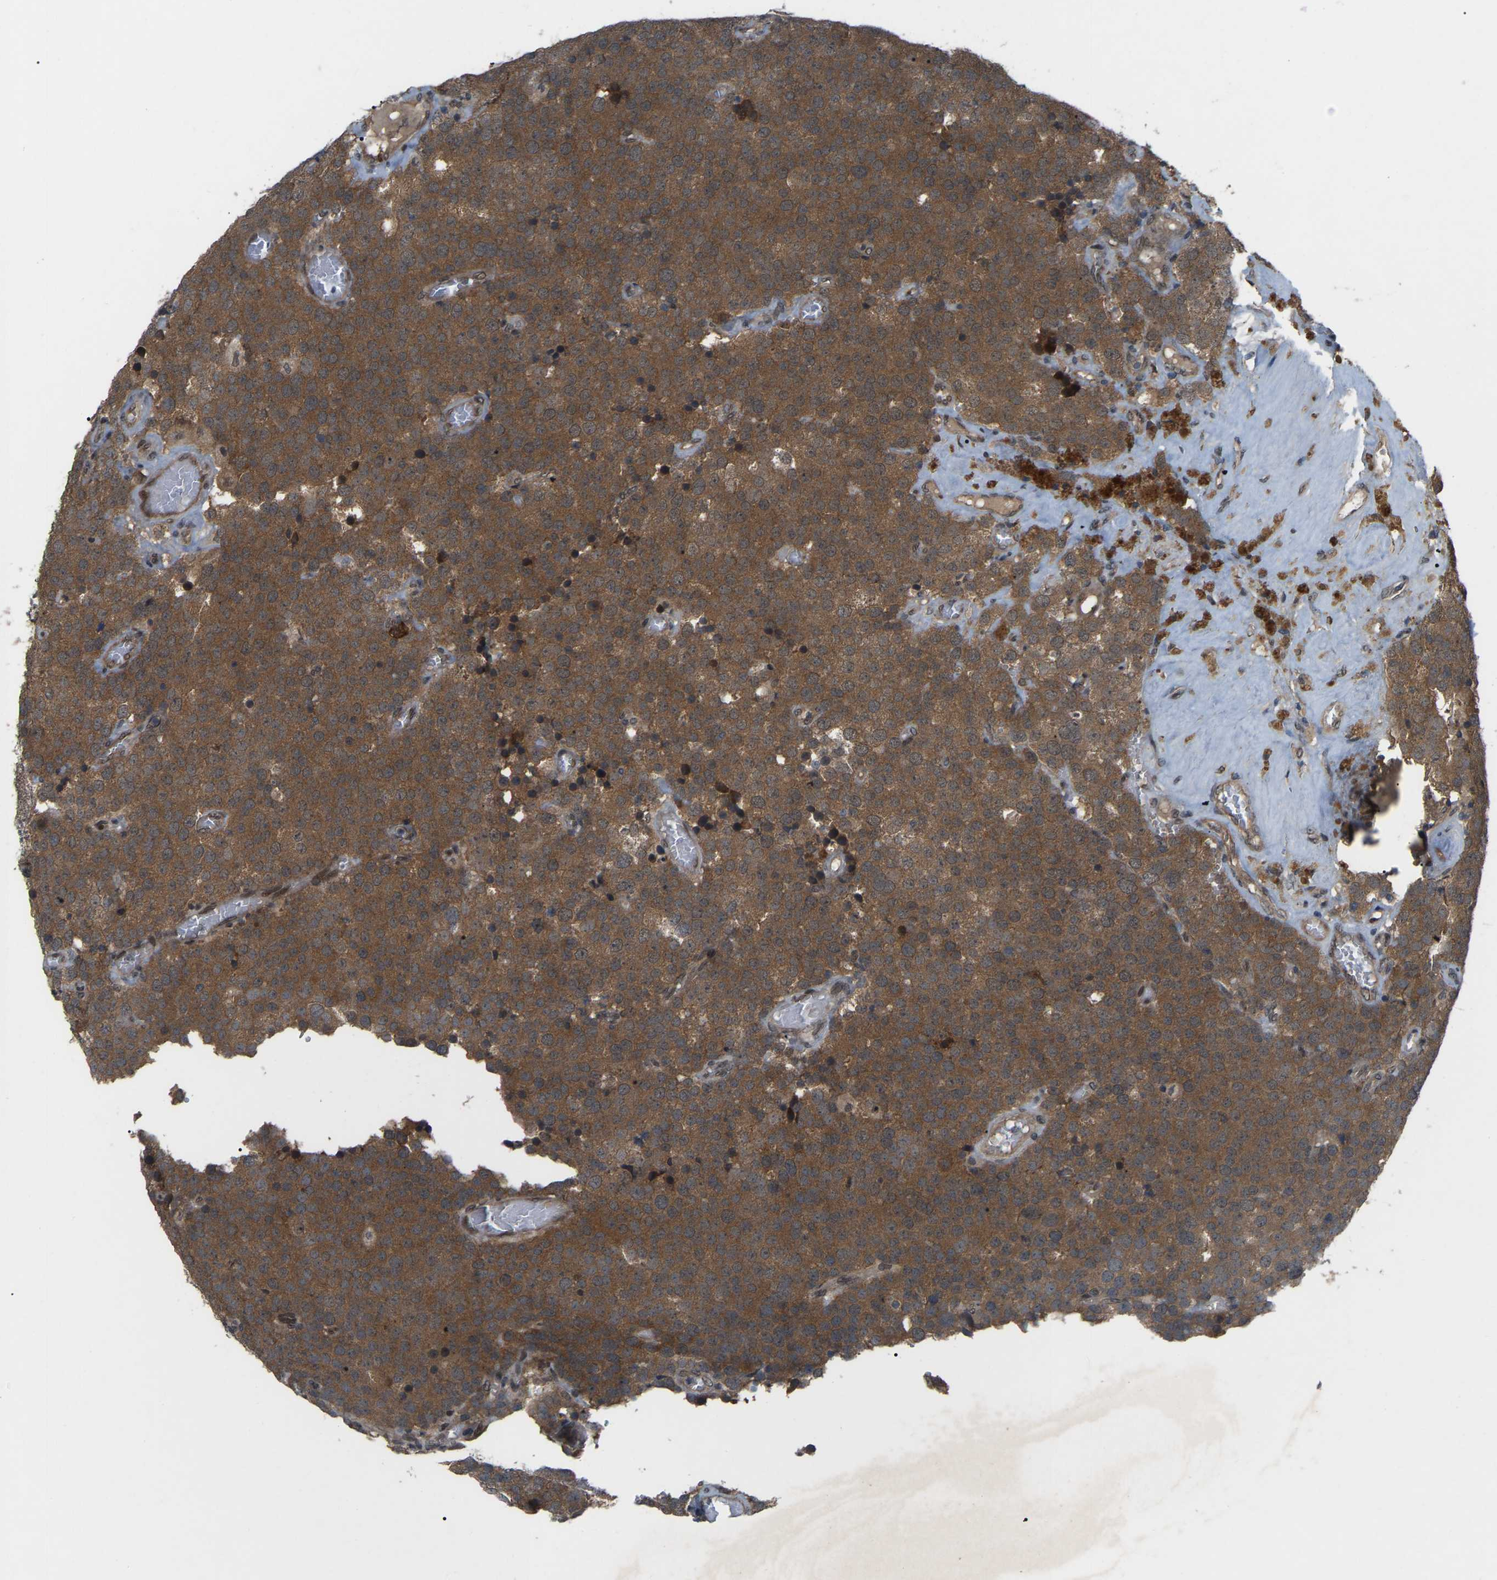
{"staining": {"intensity": "strong", "quantity": ">75%", "location": "cytoplasmic/membranous"}, "tissue": "testis cancer", "cell_type": "Tumor cells", "image_type": "cancer", "snomed": [{"axis": "morphology", "description": "Normal tissue, NOS"}, {"axis": "morphology", "description": "Seminoma, NOS"}, {"axis": "topography", "description": "Testis"}], "caption": "About >75% of tumor cells in seminoma (testis) exhibit strong cytoplasmic/membranous protein expression as visualized by brown immunohistochemical staining.", "gene": "CROT", "patient": {"sex": "male", "age": 71}}